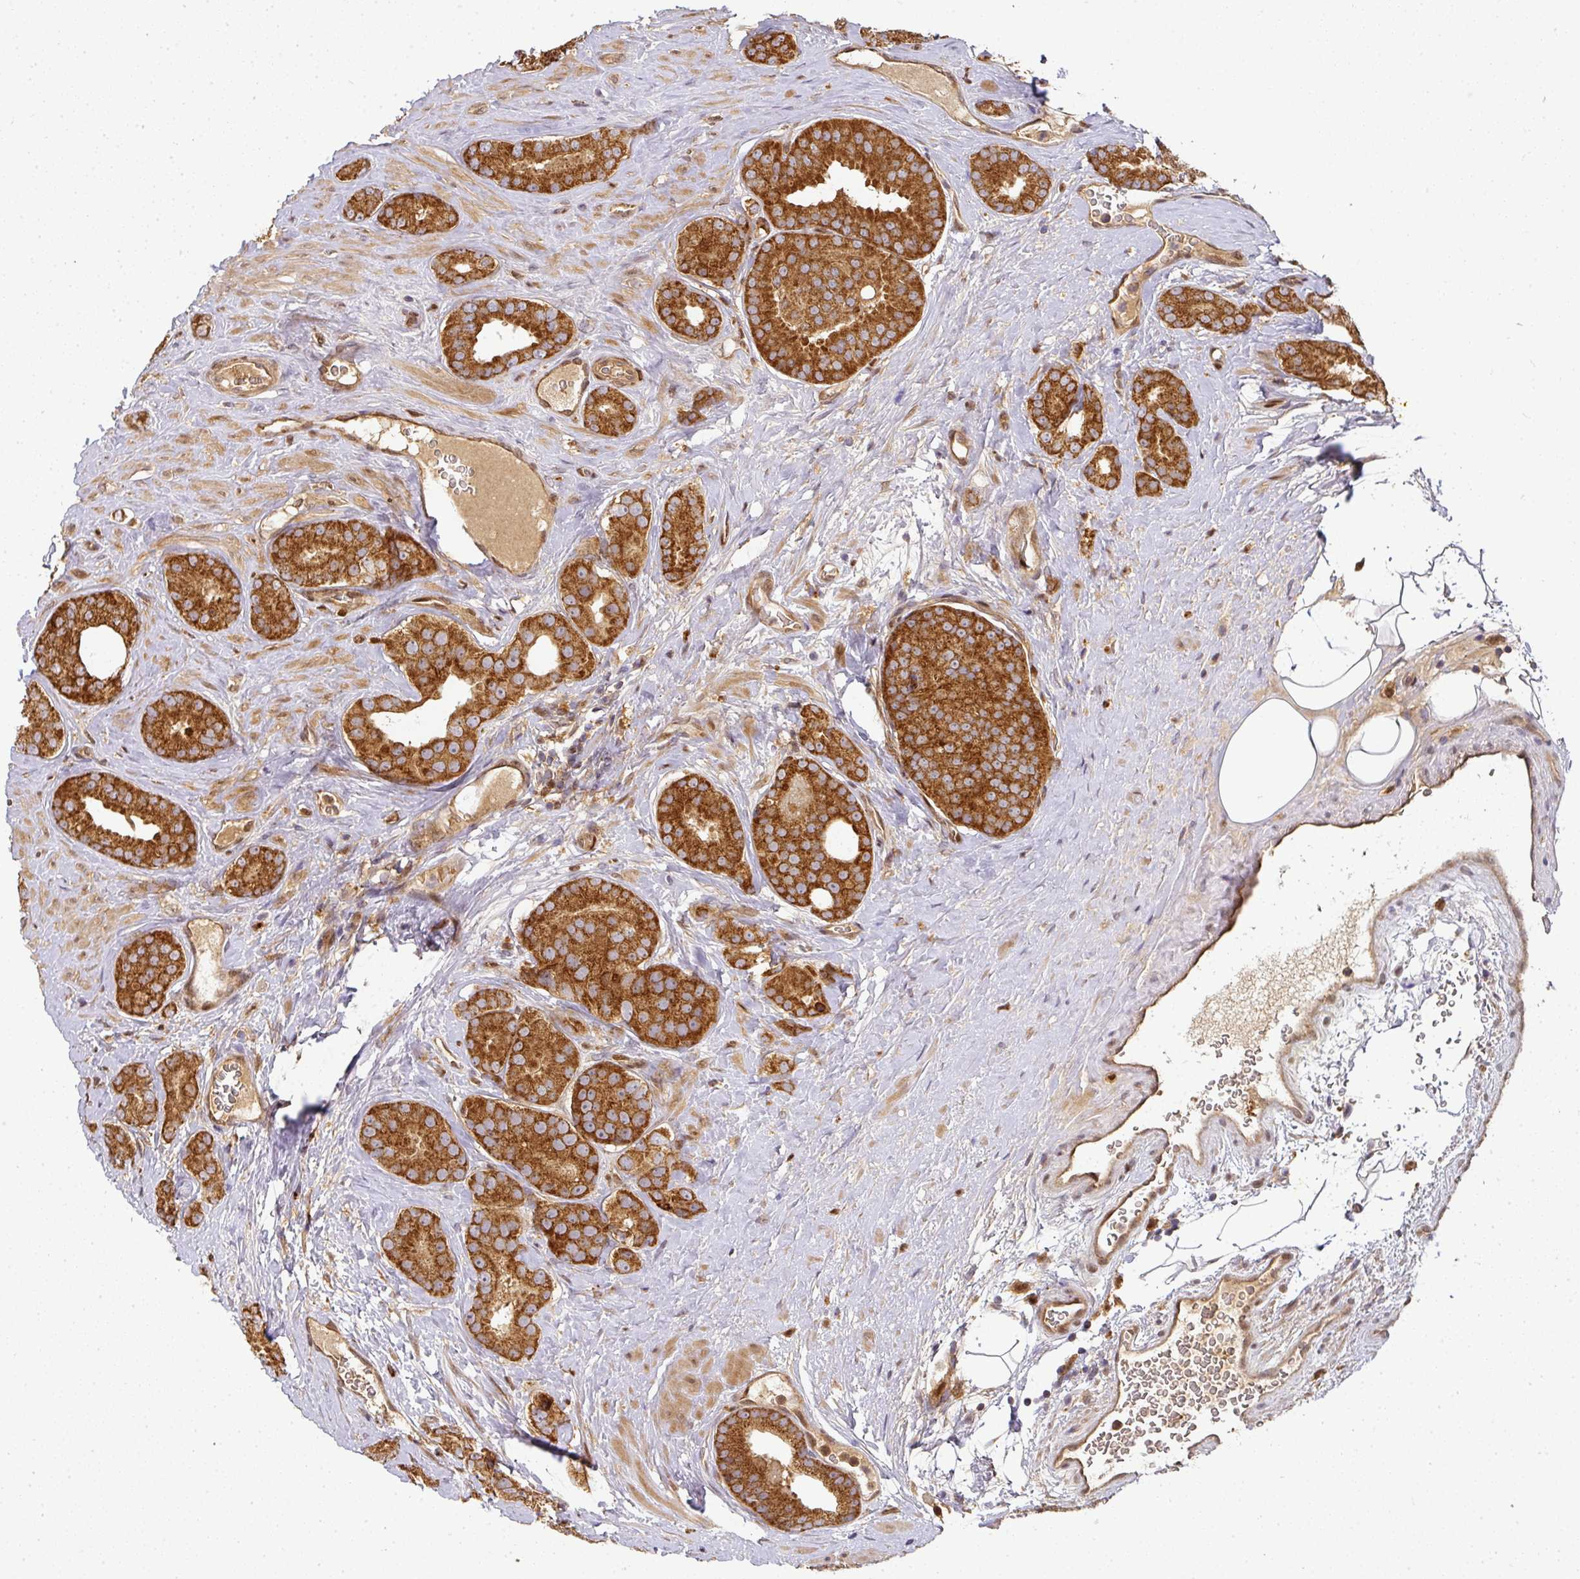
{"staining": {"intensity": "strong", "quantity": ">75%", "location": "cytoplasmic/membranous"}, "tissue": "prostate cancer", "cell_type": "Tumor cells", "image_type": "cancer", "snomed": [{"axis": "morphology", "description": "Adenocarcinoma, High grade"}, {"axis": "topography", "description": "Prostate"}], "caption": "Strong cytoplasmic/membranous staining for a protein is identified in approximately >75% of tumor cells of prostate high-grade adenocarcinoma using immunohistochemistry (IHC).", "gene": "MALSU1", "patient": {"sex": "male", "age": 63}}